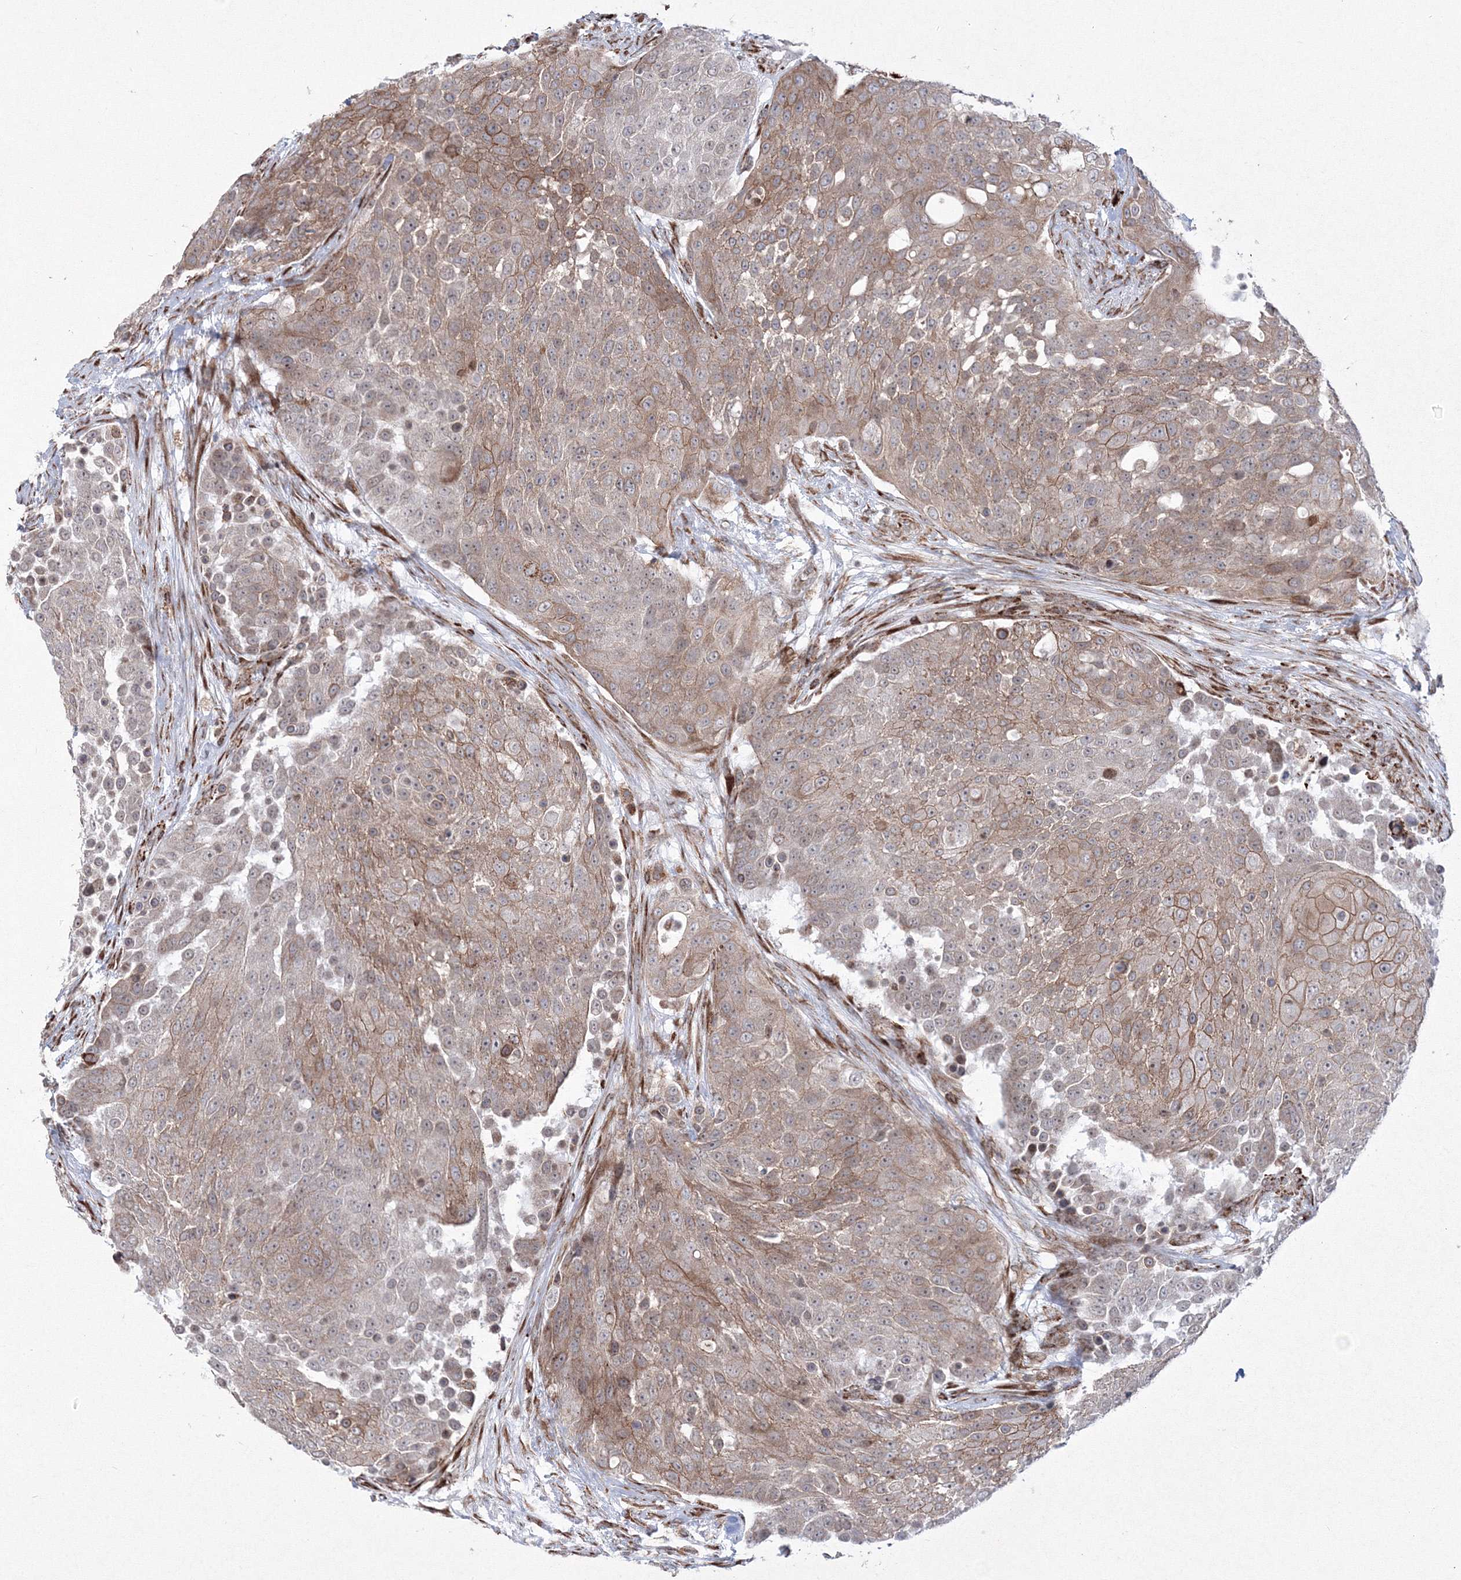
{"staining": {"intensity": "moderate", "quantity": "25%-75%", "location": "cytoplasmic/membranous"}, "tissue": "urothelial cancer", "cell_type": "Tumor cells", "image_type": "cancer", "snomed": [{"axis": "morphology", "description": "Urothelial carcinoma, High grade"}, {"axis": "topography", "description": "Urinary bladder"}], "caption": "This is a photomicrograph of immunohistochemistry (IHC) staining of high-grade urothelial carcinoma, which shows moderate staining in the cytoplasmic/membranous of tumor cells.", "gene": "EFCAB12", "patient": {"sex": "female", "age": 63}}